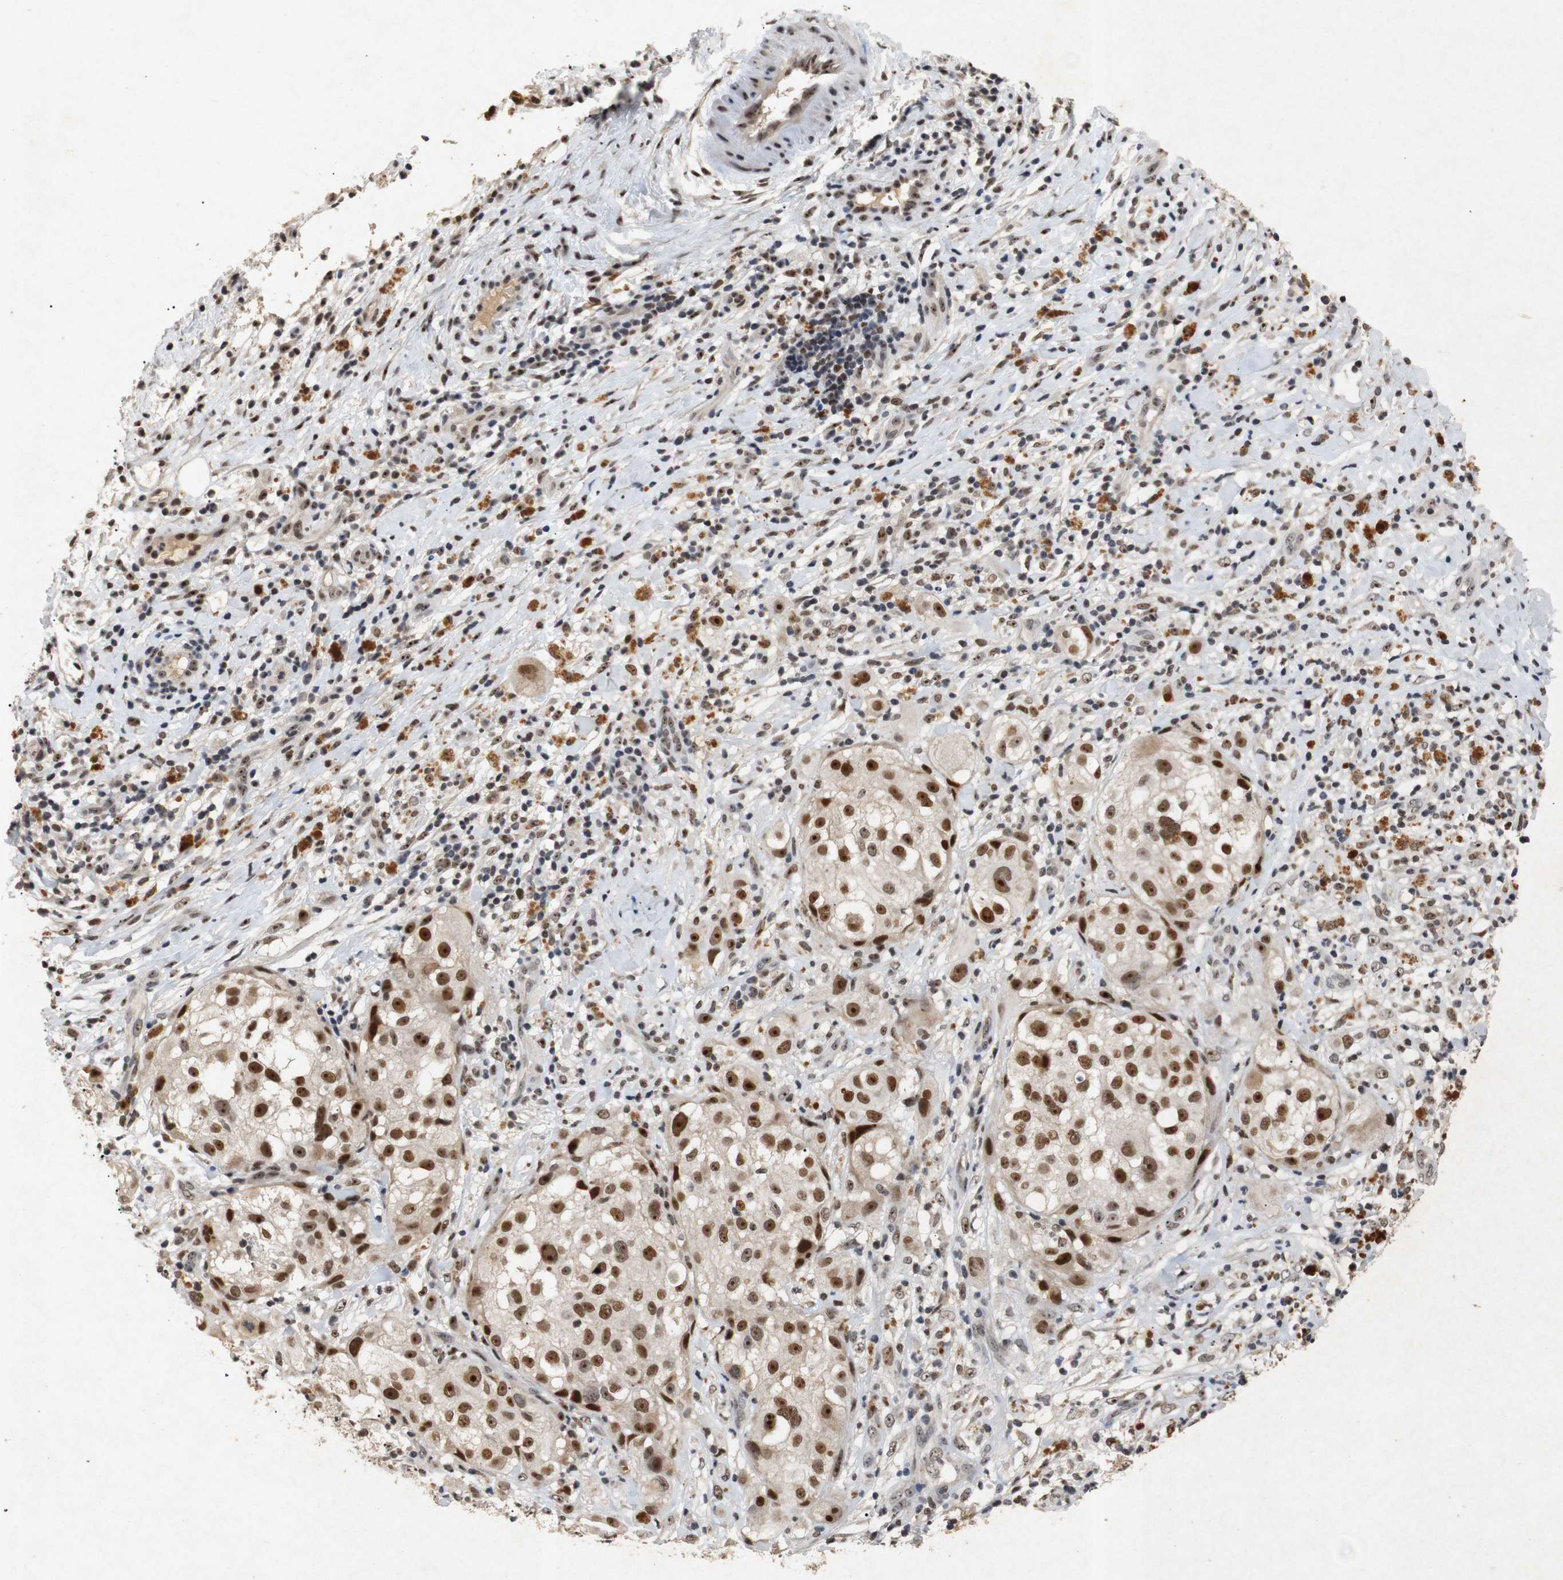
{"staining": {"intensity": "strong", "quantity": ">75%", "location": "nuclear"}, "tissue": "melanoma", "cell_type": "Tumor cells", "image_type": "cancer", "snomed": [{"axis": "morphology", "description": "Necrosis, NOS"}, {"axis": "morphology", "description": "Malignant melanoma, NOS"}, {"axis": "topography", "description": "Skin"}], "caption": "Strong nuclear expression for a protein is present in about >75% of tumor cells of malignant melanoma using immunohistochemistry.", "gene": "PARN", "patient": {"sex": "female", "age": 87}}